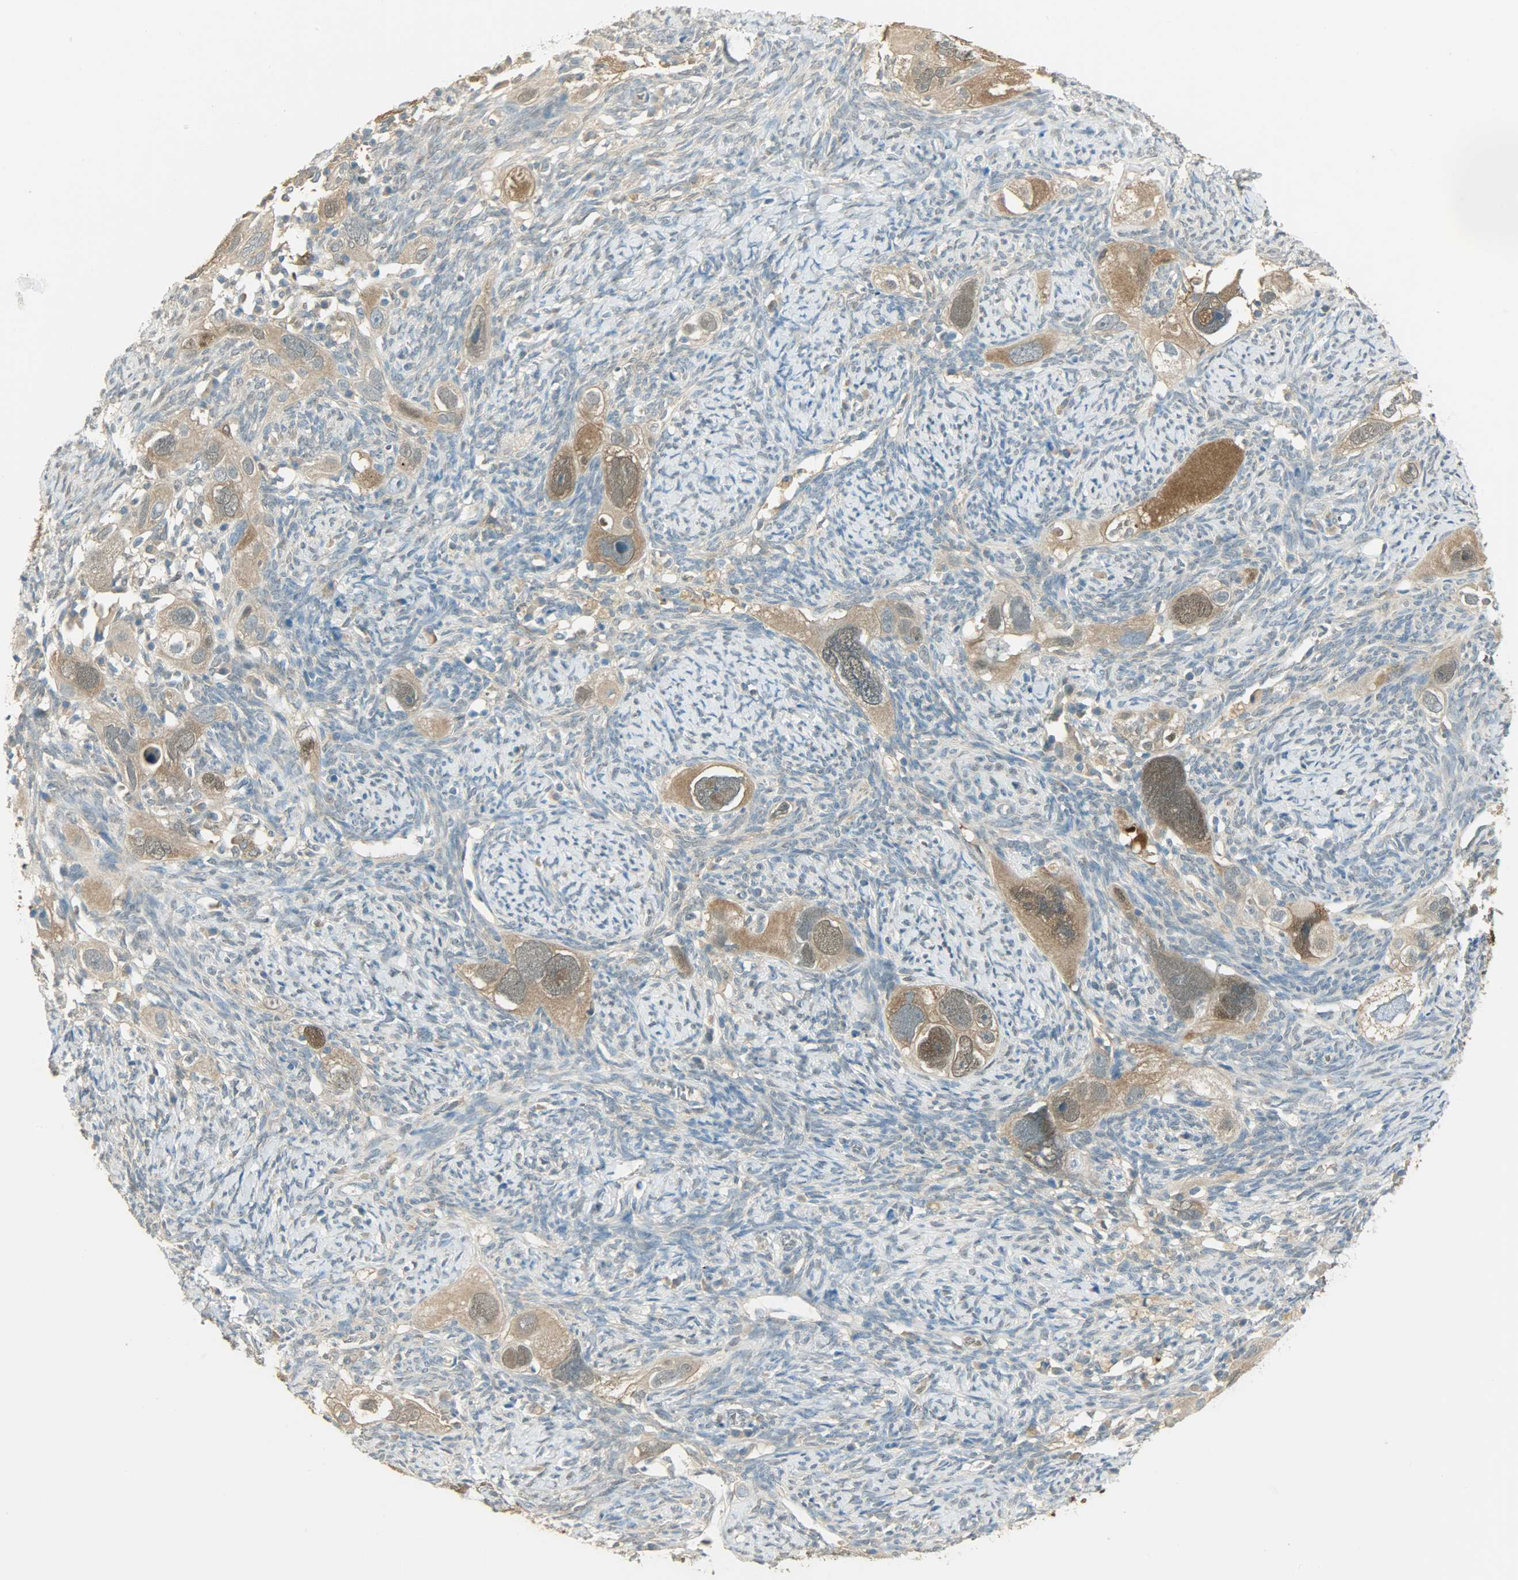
{"staining": {"intensity": "moderate", "quantity": ">75%", "location": "cytoplasmic/membranous,nuclear"}, "tissue": "ovarian cancer", "cell_type": "Tumor cells", "image_type": "cancer", "snomed": [{"axis": "morphology", "description": "Normal tissue, NOS"}, {"axis": "morphology", "description": "Cystadenocarcinoma, serous, NOS"}, {"axis": "topography", "description": "Ovary"}], "caption": "There is medium levels of moderate cytoplasmic/membranous and nuclear staining in tumor cells of ovarian serous cystadenocarcinoma, as demonstrated by immunohistochemical staining (brown color).", "gene": "PRMT5", "patient": {"sex": "female", "age": 62}}